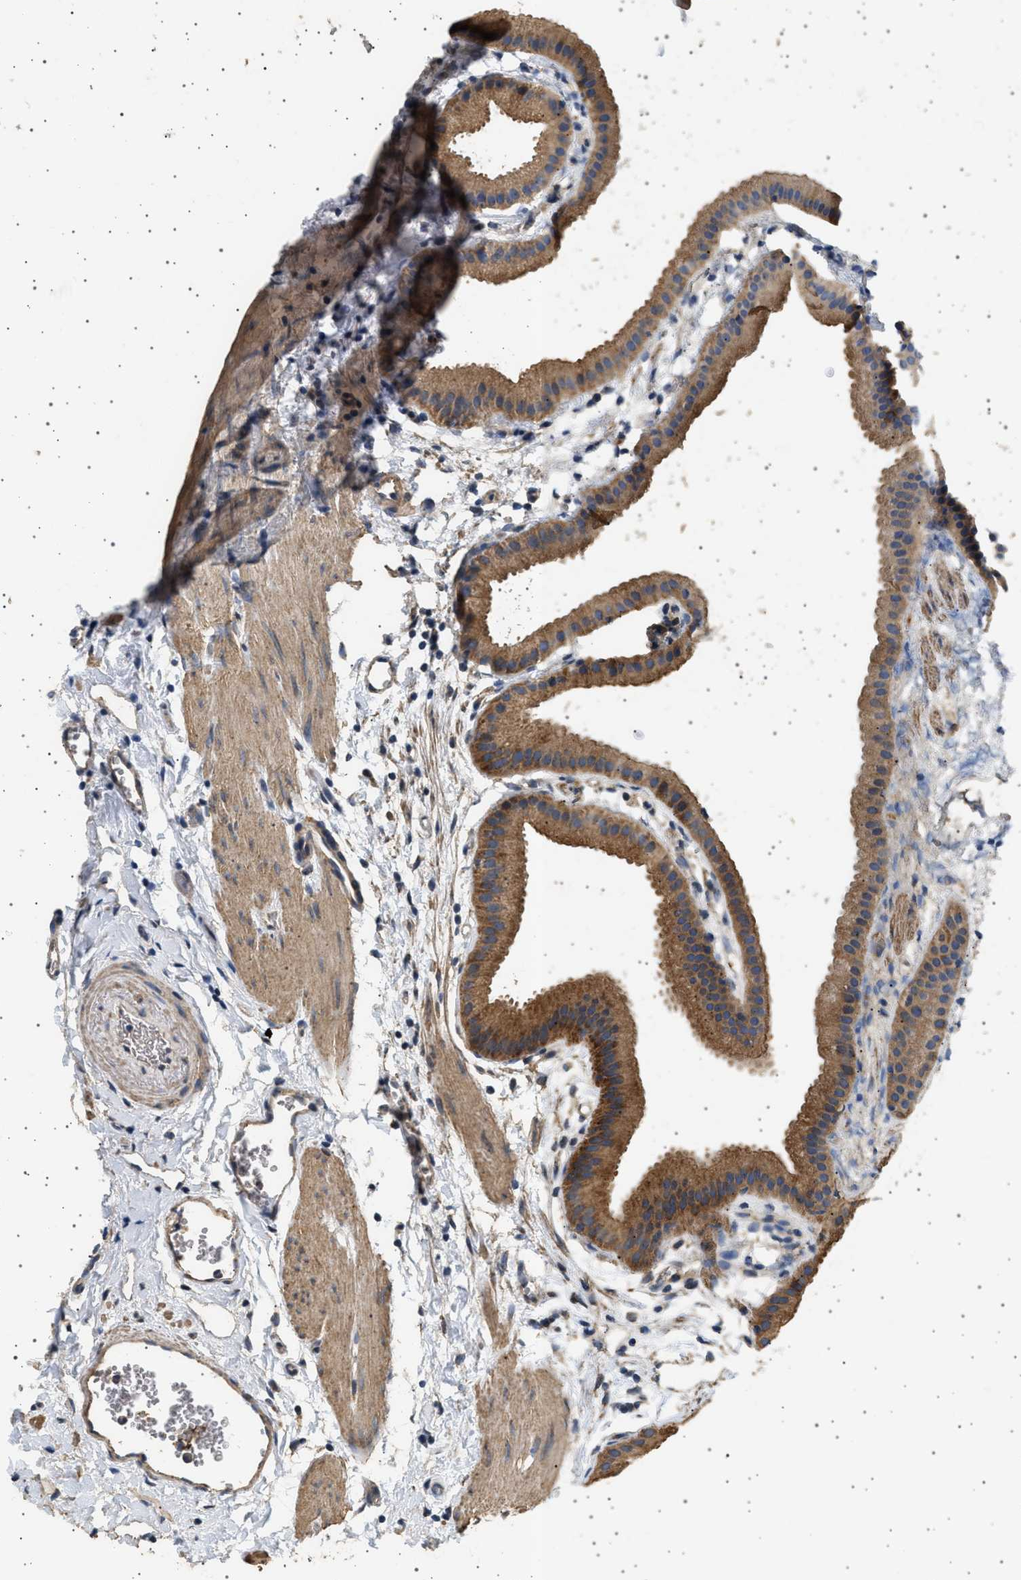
{"staining": {"intensity": "moderate", "quantity": ">75%", "location": "cytoplasmic/membranous"}, "tissue": "gallbladder", "cell_type": "Glandular cells", "image_type": "normal", "snomed": [{"axis": "morphology", "description": "Normal tissue, NOS"}, {"axis": "topography", "description": "Gallbladder"}], "caption": "Immunohistochemistry (IHC) image of benign gallbladder stained for a protein (brown), which exhibits medium levels of moderate cytoplasmic/membranous expression in about >75% of glandular cells.", "gene": "KCNA4", "patient": {"sex": "female", "age": 64}}